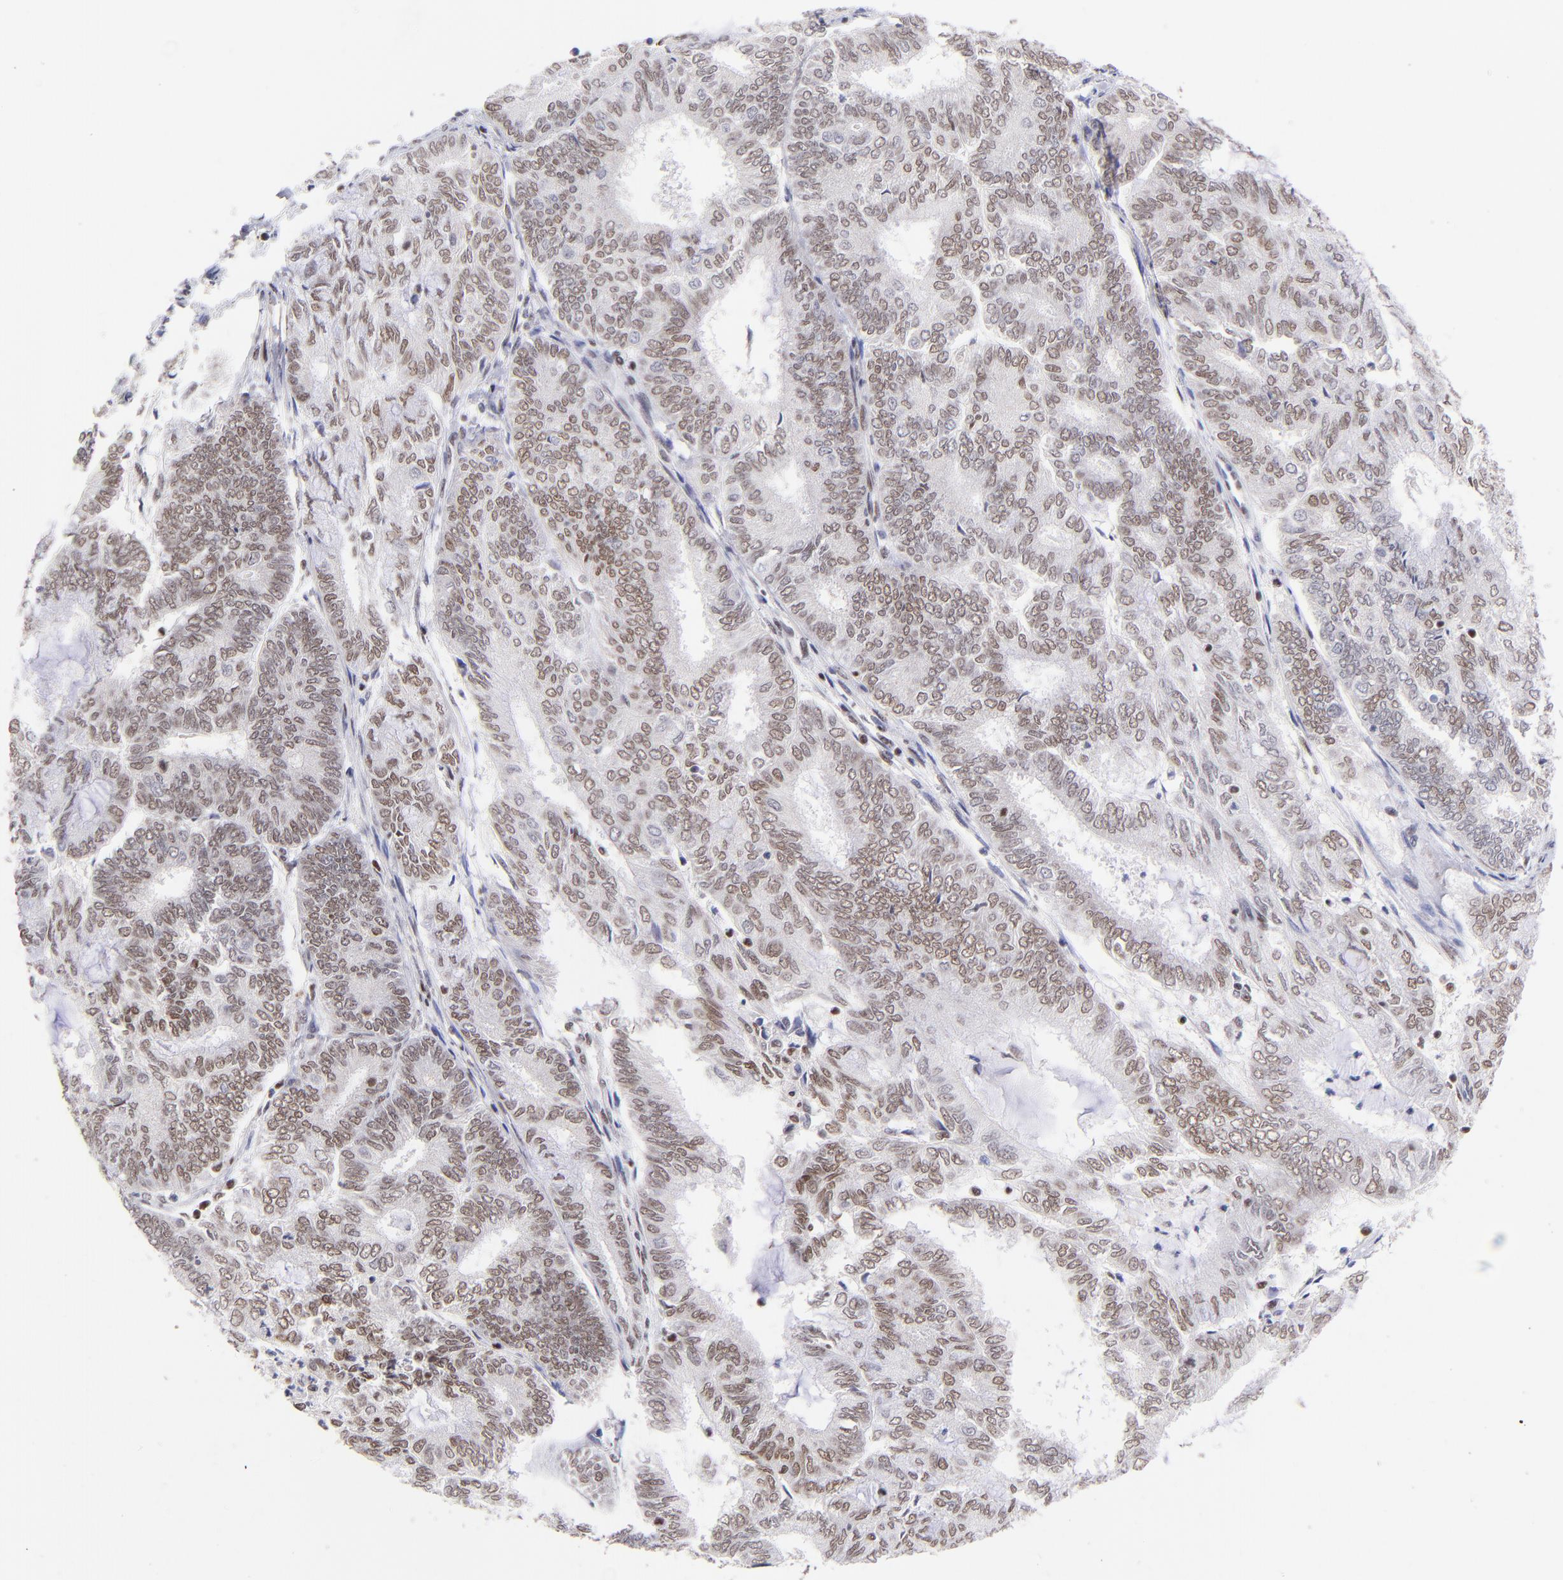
{"staining": {"intensity": "weak", "quantity": ">75%", "location": "nuclear"}, "tissue": "endometrial cancer", "cell_type": "Tumor cells", "image_type": "cancer", "snomed": [{"axis": "morphology", "description": "Adenocarcinoma, NOS"}, {"axis": "topography", "description": "Endometrium"}], "caption": "Immunohistochemical staining of human adenocarcinoma (endometrial) reveals weak nuclear protein expression in about >75% of tumor cells. (brown staining indicates protein expression, while blue staining denotes nuclei).", "gene": "MIDEAS", "patient": {"sex": "female", "age": 59}}